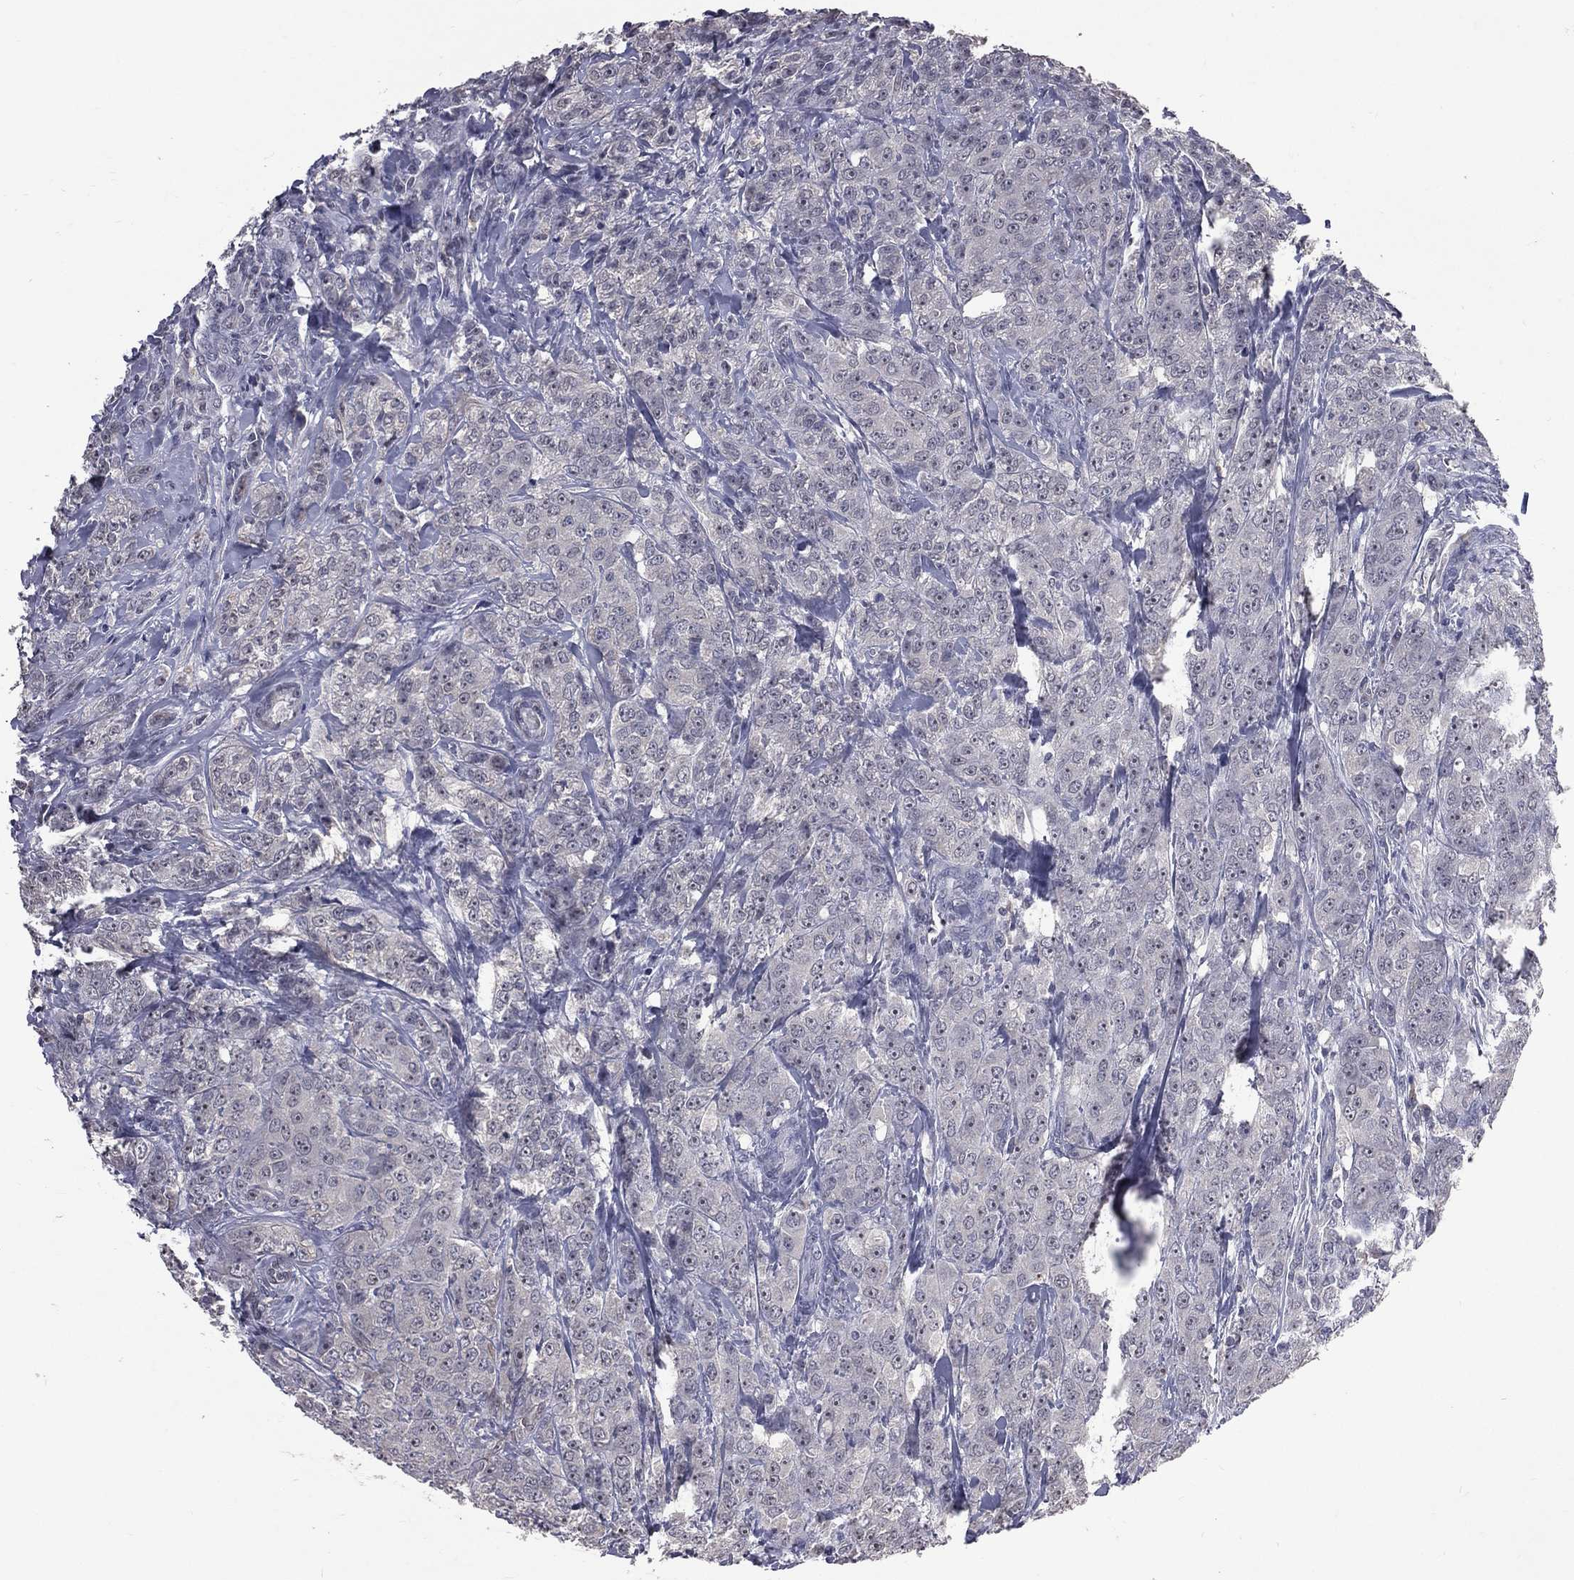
{"staining": {"intensity": "negative", "quantity": "none", "location": "none"}, "tissue": "breast cancer", "cell_type": "Tumor cells", "image_type": "cancer", "snomed": [{"axis": "morphology", "description": "Duct carcinoma"}, {"axis": "topography", "description": "Breast"}], "caption": "High magnification brightfield microscopy of infiltrating ductal carcinoma (breast) stained with DAB (3,3'-diaminobenzidine) (brown) and counterstained with hematoxylin (blue): tumor cells show no significant expression.", "gene": "DSG4", "patient": {"sex": "female", "age": 43}}